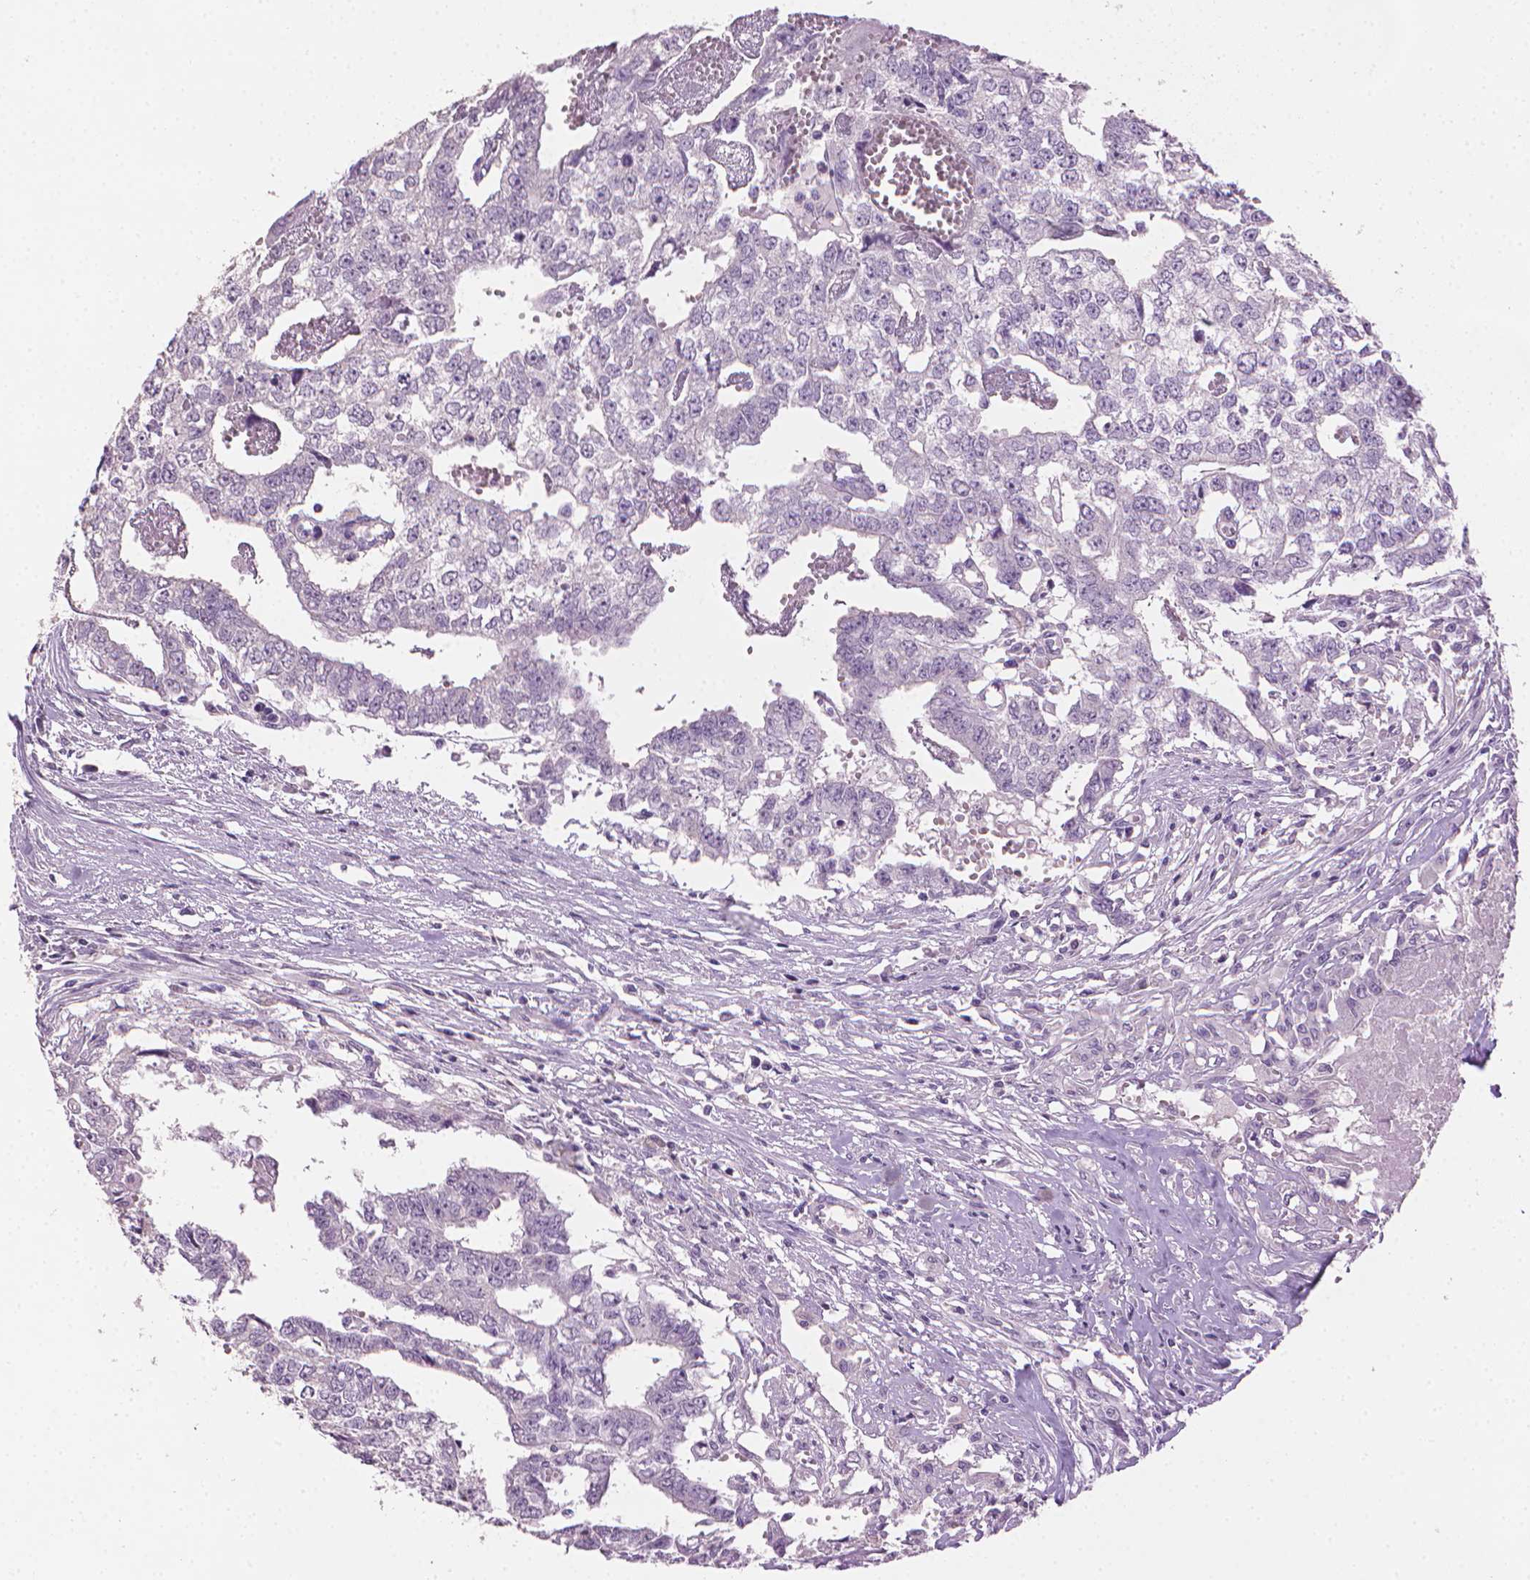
{"staining": {"intensity": "negative", "quantity": "none", "location": "none"}, "tissue": "testis cancer", "cell_type": "Tumor cells", "image_type": "cancer", "snomed": [{"axis": "morphology", "description": "Carcinoma, Embryonal, NOS"}, {"axis": "morphology", "description": "Teratoma, malignant, NOS"}, {"axis": "topography", "description": "Testis"}], "caption": "A histopathology image of human testis teratoma (malignant) is negative for staining in tumor cells.", "gene": "MLANA", "patient": {"sex": "male", "age": 24}}